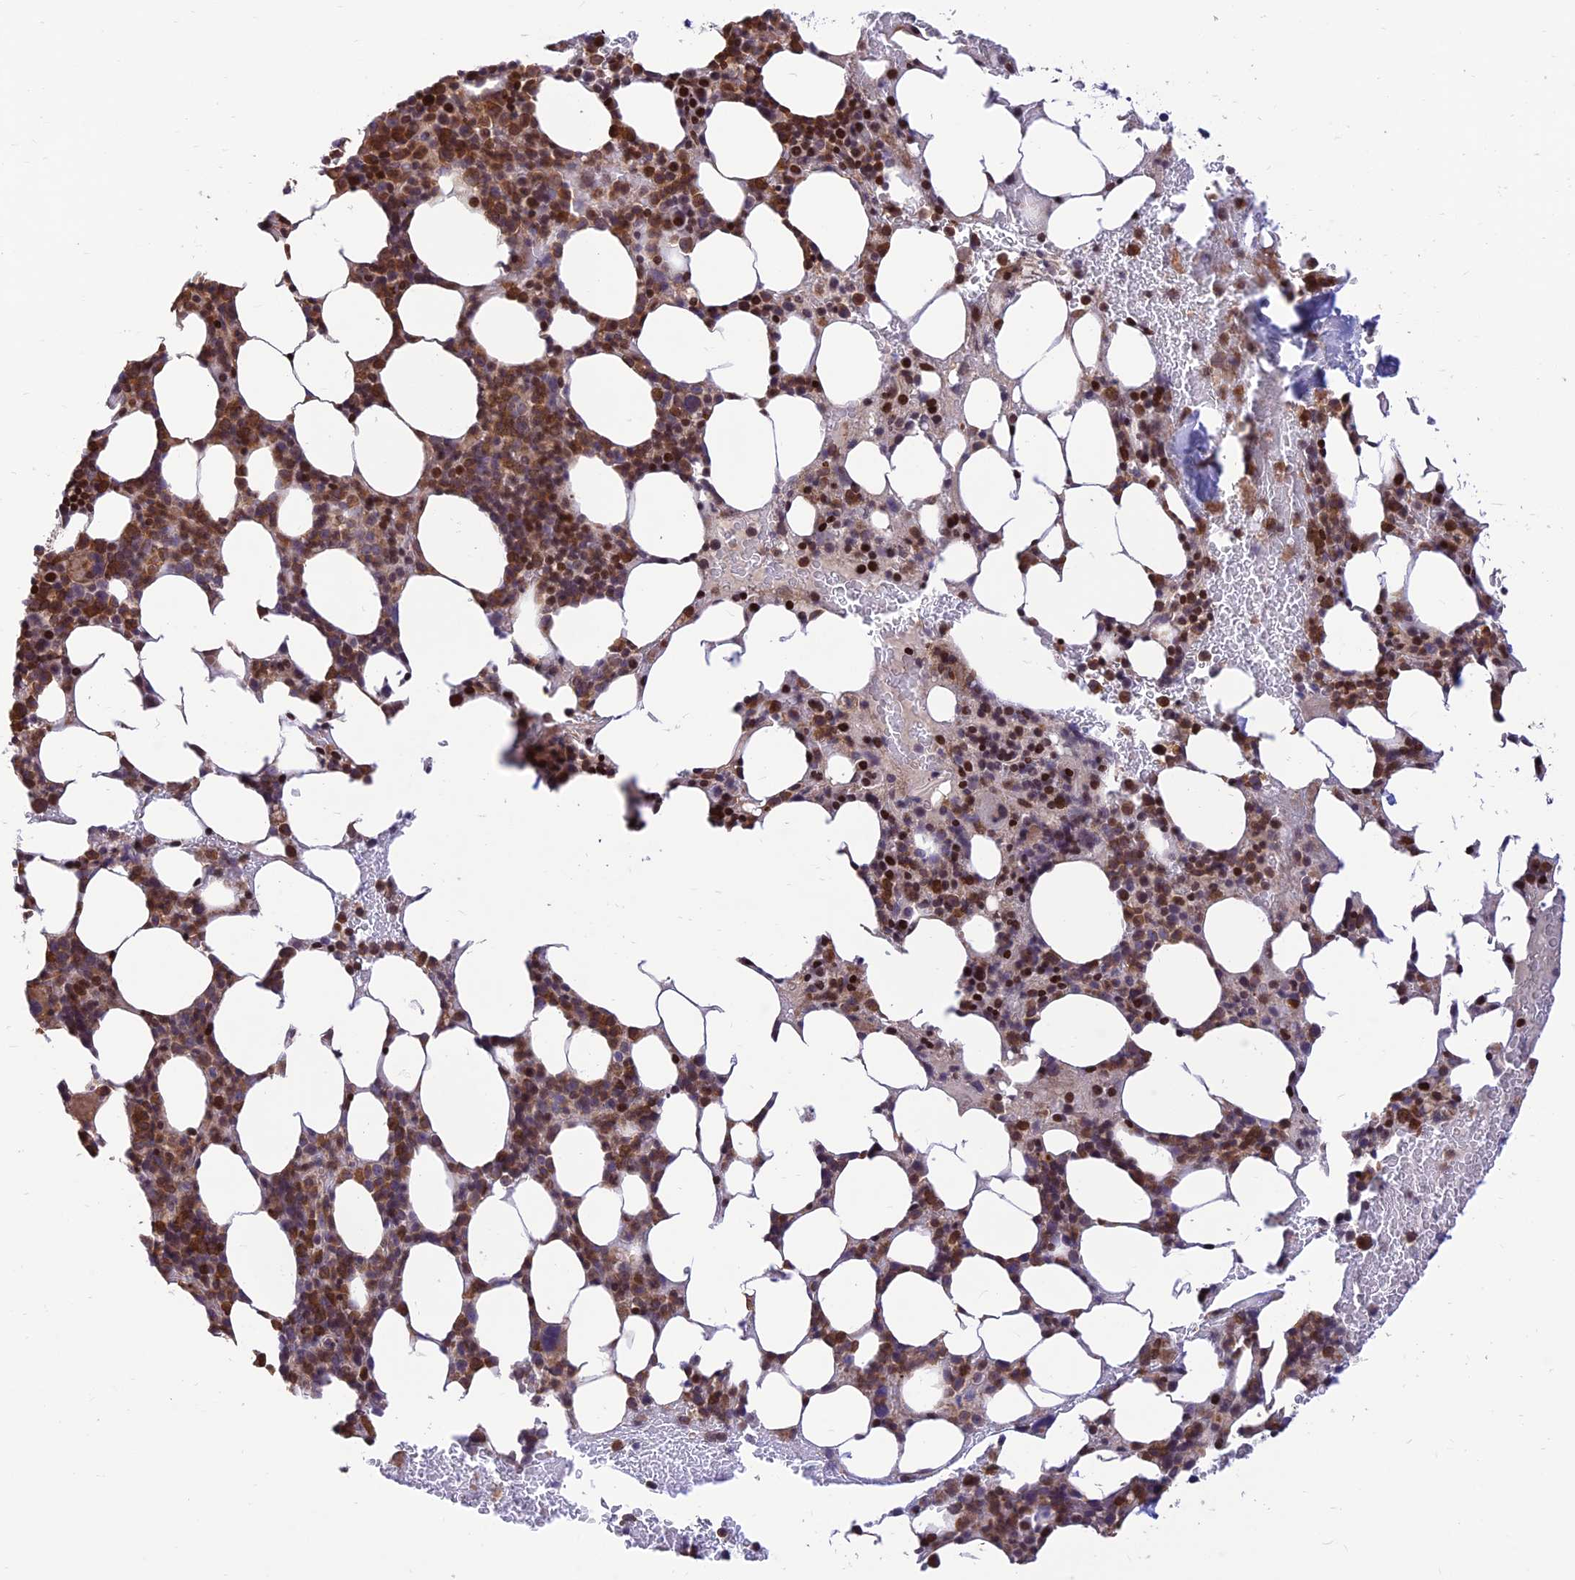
{"staining": {"intensity": "strong", "quantity": ">75%", "location": "cytoplasmic/membranous,nuclear"}, "tissue": "bone marrow", "cell_type": "Hematopoietic cells", "image_type": "normal", "snomed": [{"axis": "morphology", "description": "Normal tissue, NOS"}, {"axis": "topography", "description": "Bone marrow"}], "caption": "Immunohistochemistry micrograph of benign bone marrow stained for a protein (brown), which demonstrates high levels of strong cytoplasmic/membranous,nuclear positivity in approximately >75% of hematopoietic cells.", "gene": "FAM186B", "patient": {"sex": "male", "age": 78}}